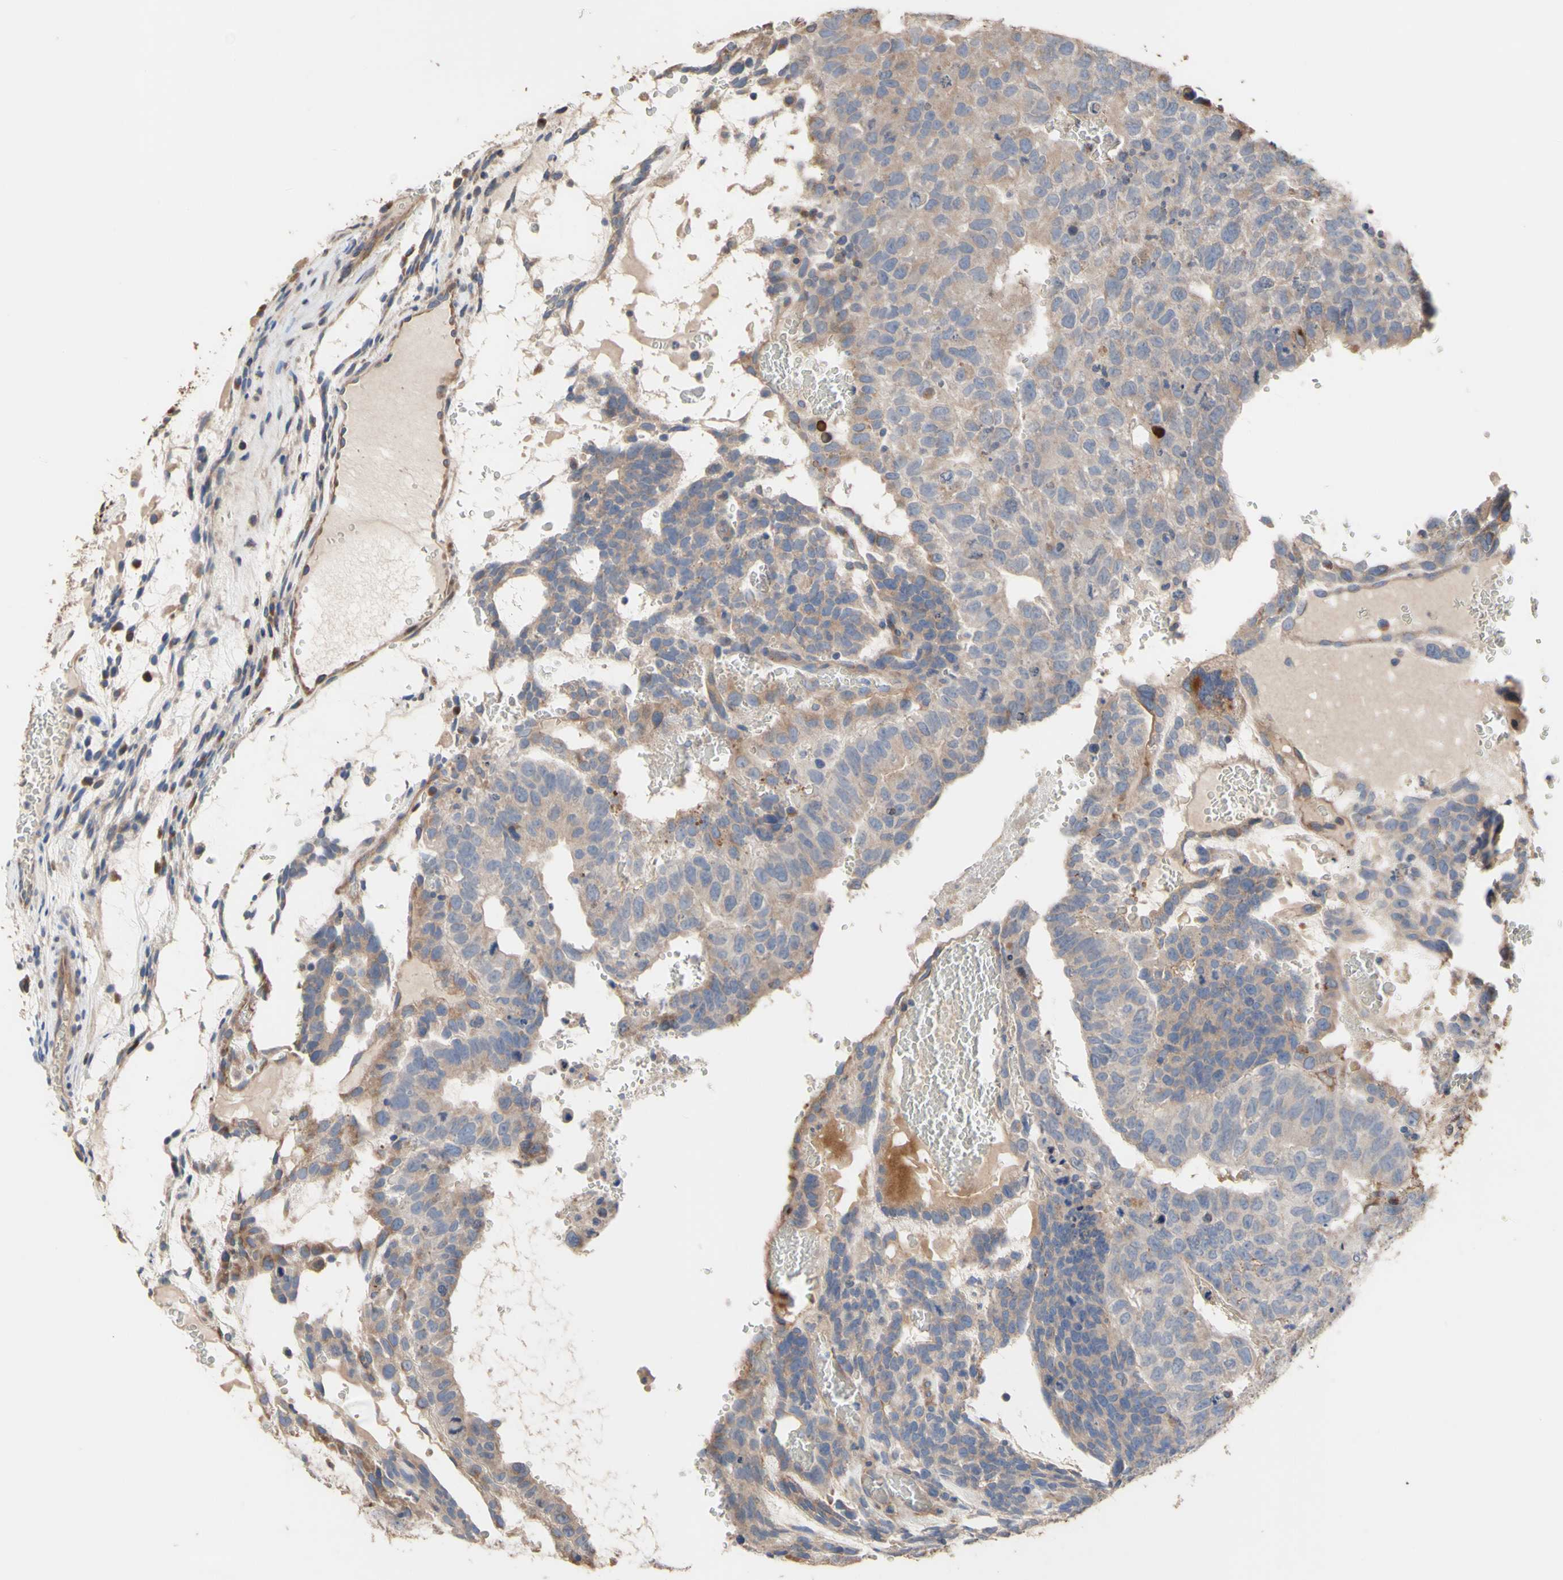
{"staining": {"intensity": "weak", "quantity": ">75%", "location": "cytoplasmic/membranous"}, "tissue": "testis cancer", "cell_type": "Tumor cells", "image_type": "cancer", "snomed": [{"axis": "morphology", "description": "Seminoma, NOS"}, {"axis": "morphology", "description": "Carcinoma, Embryonal, NOS"}, {"axis": "topography", "description": "Testis"}], "caption": "The immunohistochemical stain highlights weak cytoplasmic/membranous expression in tumor cells of testis cancer tissue.", "gene": "NECTIN3", "patient": {"sex": "male", "age": 52}}